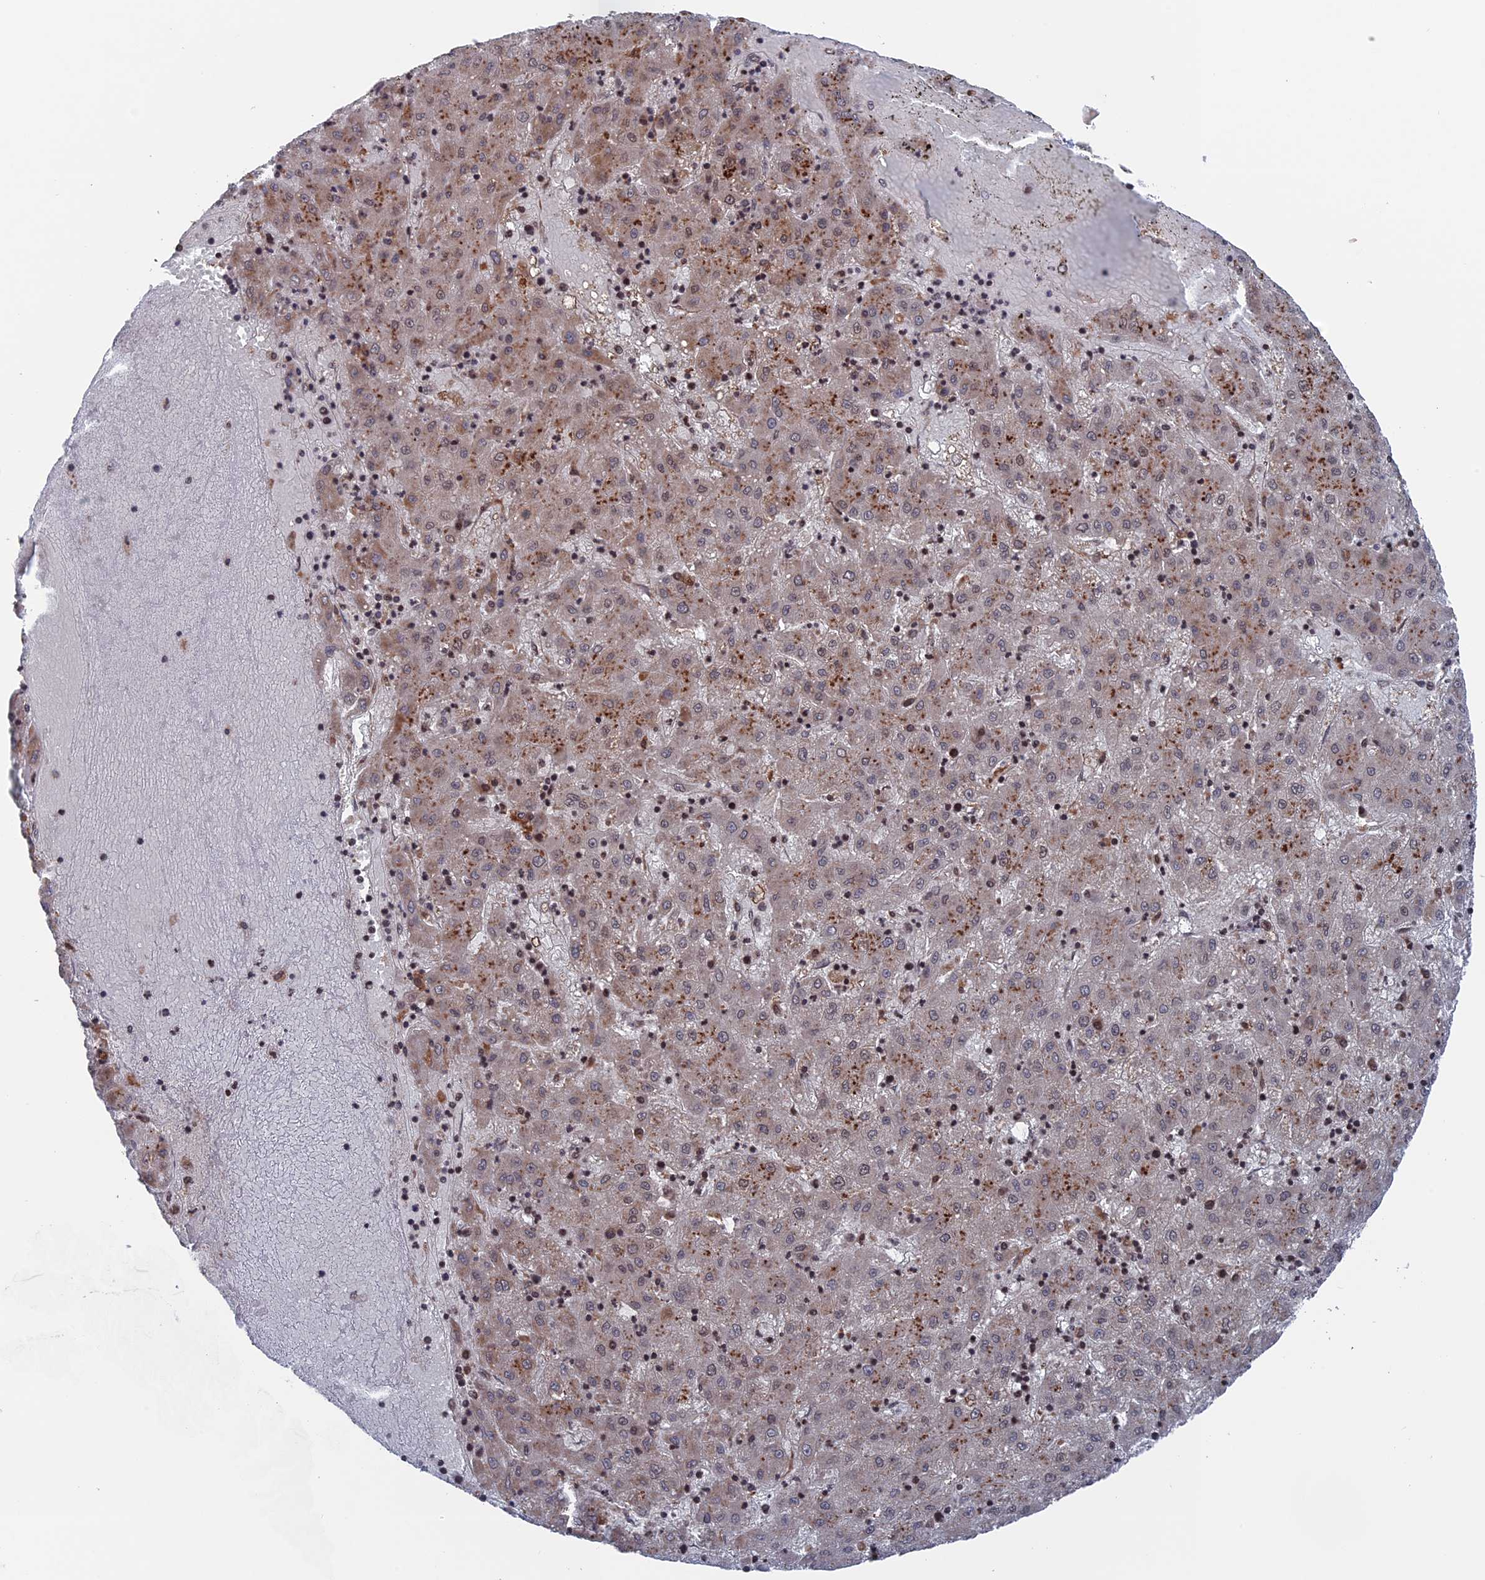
{"staining": {"intensity": "weak", "quantity": "25%-75%", "location": "cytoplasmic/membranous,nuclear"}, "tissue": "liver cancer", "cell_type": "Tumor cells", "image_type": "cancer", "snomed": [{"axis": "morphology", "description": "Carcinoma, Hepatocellular, NOS"}, {"axis": "topography", "description": "Liver"}], "caption": "Protein staining displays weak cytoplasmic/membranous and nuclear positivity in approximately 25%-75% of tumor cells in liver cancer (hepatocellular carcinoma). (IHC, brightfield microscopy, high magnification).", "gene": "PLA2G15", "patient": {"sex": "male", "age": 72}}